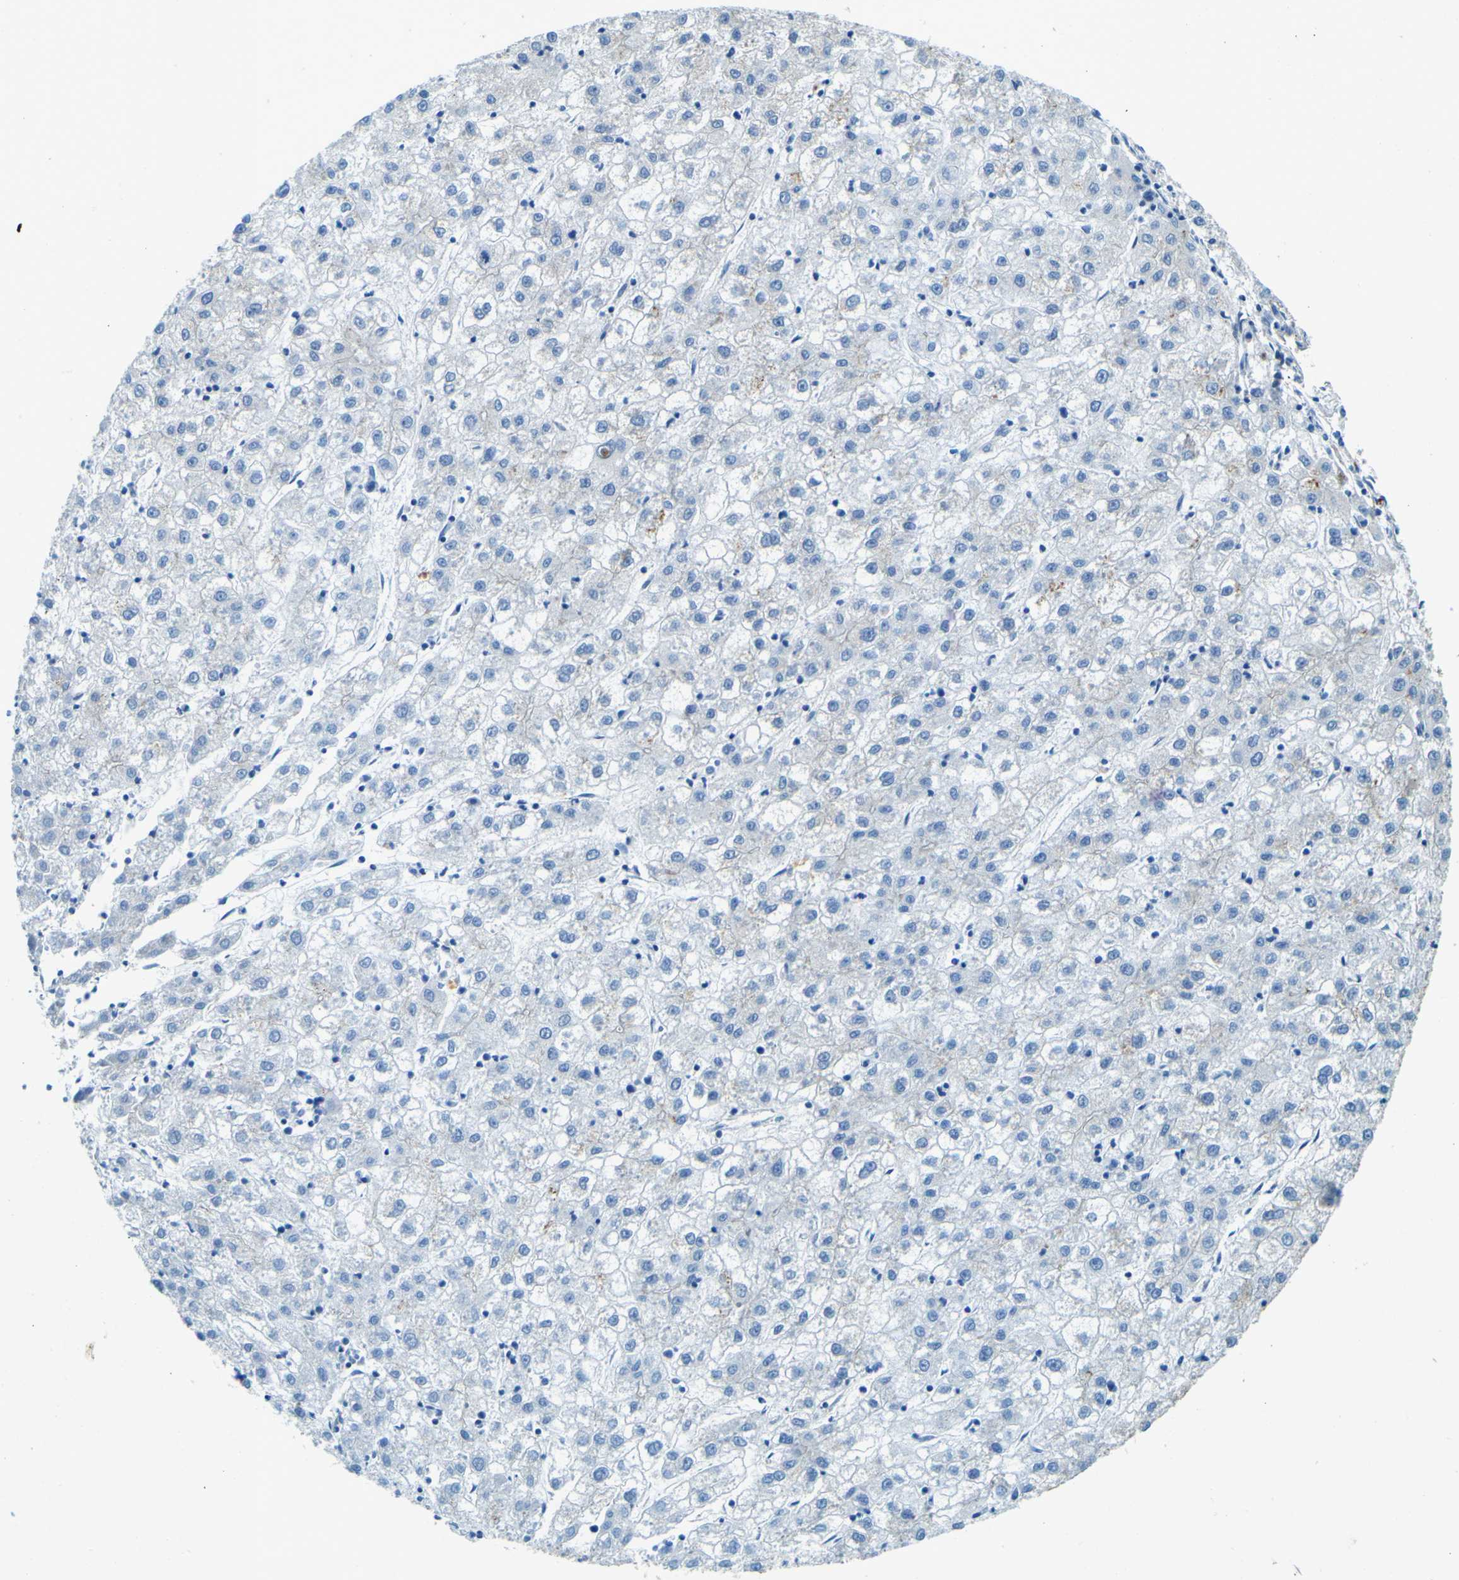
{"staining": {"intensity": "negative", "quantity": "none", "location": "none"}, "tissue": "liver cancer", "cell_type": "Tumor cells", "image_type": "cancer", "snomed": [{"axis": "morphology", "description": "Carcinoma, Hepatocellular, NOS"}, {"axis": "topography", "description": "Liver"}], "caption": "IHC micrograph of neoplastic tissue: human hepatocellular carcinoma (liver) stained with DAB exhibits no significant protein staining in tumor cells.", "gene": "PDE9A", "patient": {"sex": "male", "age": 72}}